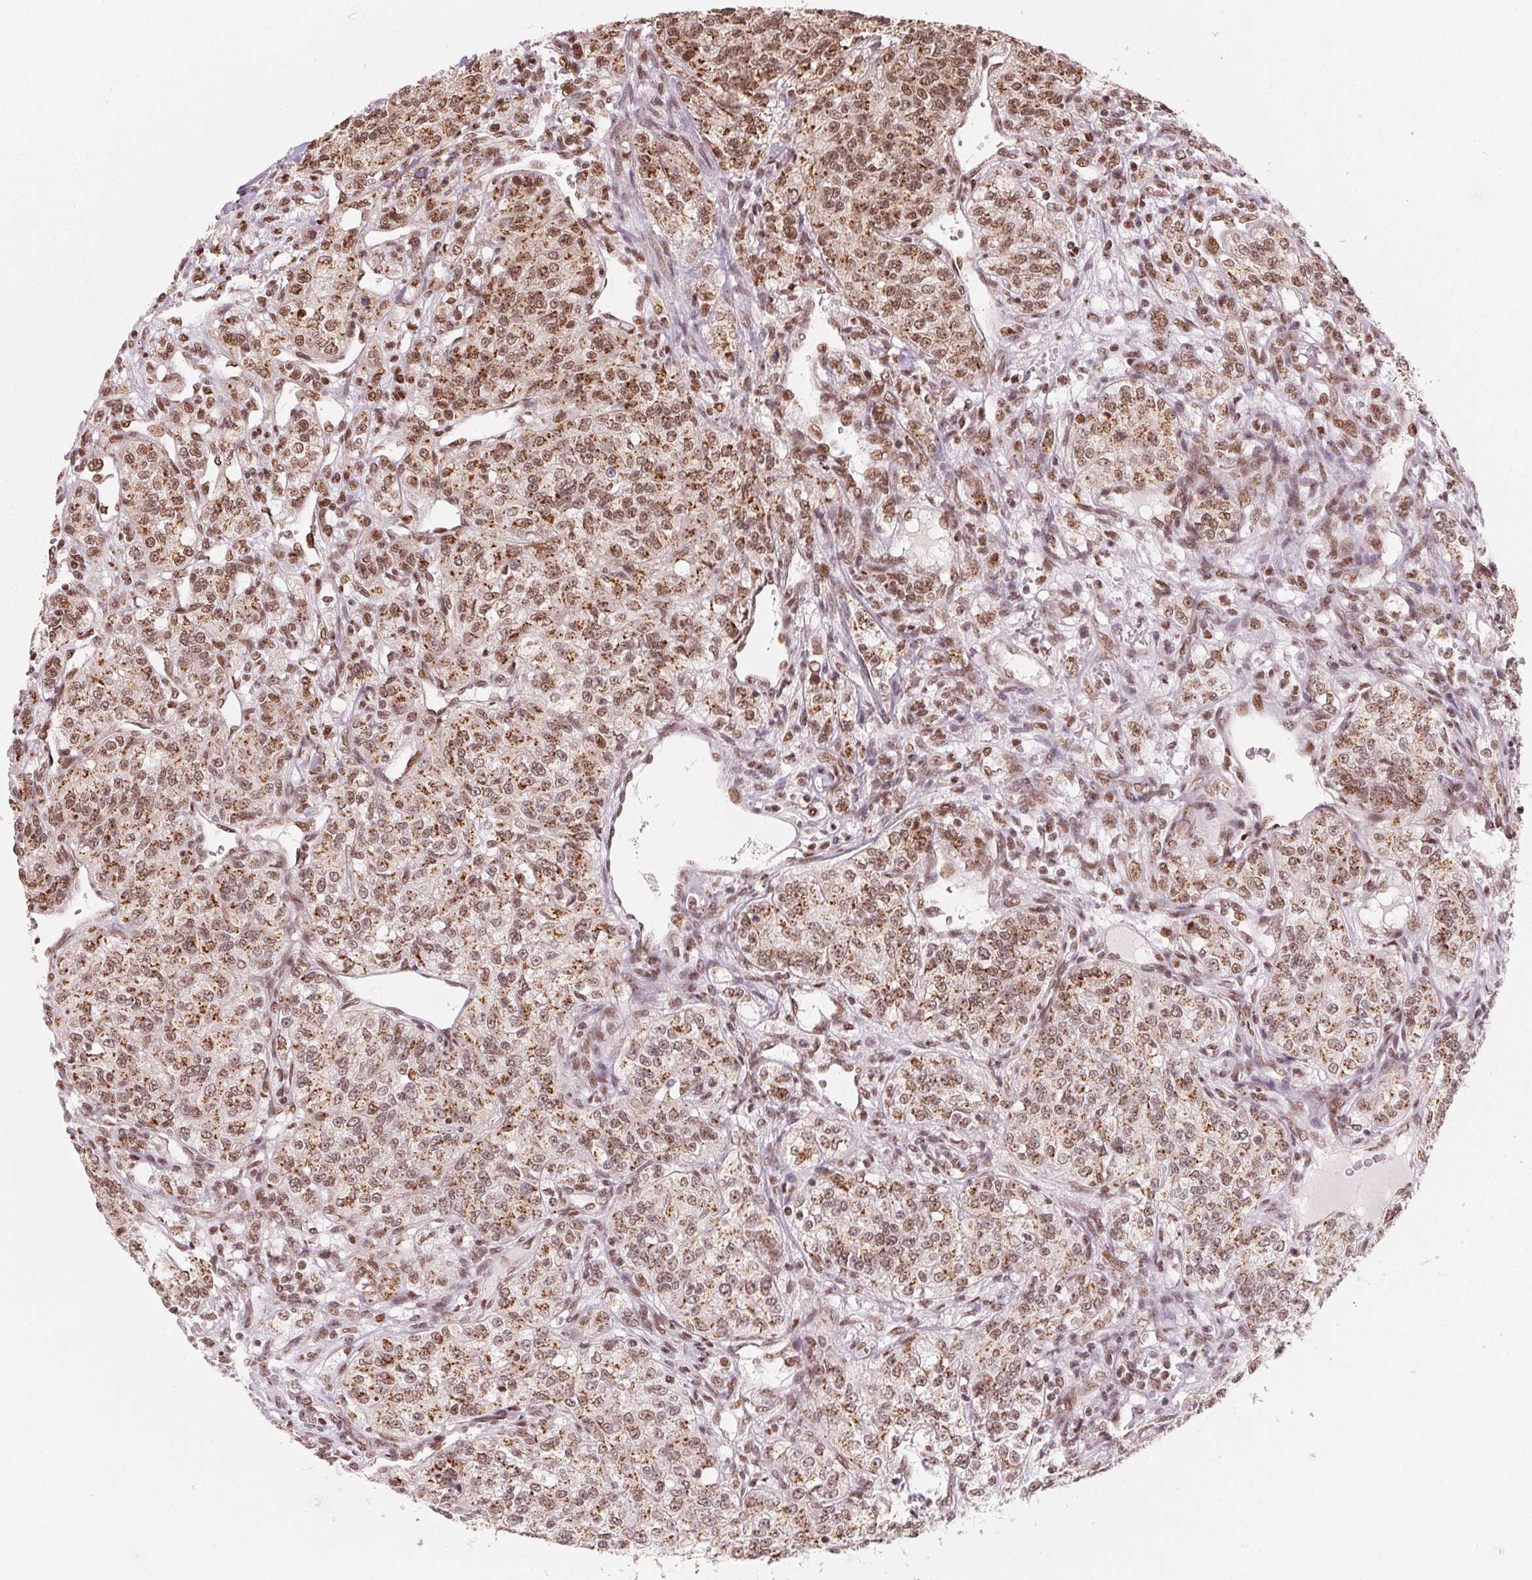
{"staining": {"intensity": "moderate", "quantity": ">75%", "location": "cytoplasmic/membranous,nuclear"}, "tissue": "renal cancer", "cell_type": "Tumor cells", "image_type": "cancer", "snomed": [{"axis": "morphology", "description": "Adenocarcinoma, NOS"}, {"axis": "topography", "description": "Kidney"}], "caption": "Immunohistochemical staining of renal cancer (adenocarcinoma) demonstrates medium levels of moderate cytoplasmic/membranous and nuclear protein staining in approximately >75% of tumor cells.", "gene": "TOPORS", "patient": {"sex": "female", "age": 63}}